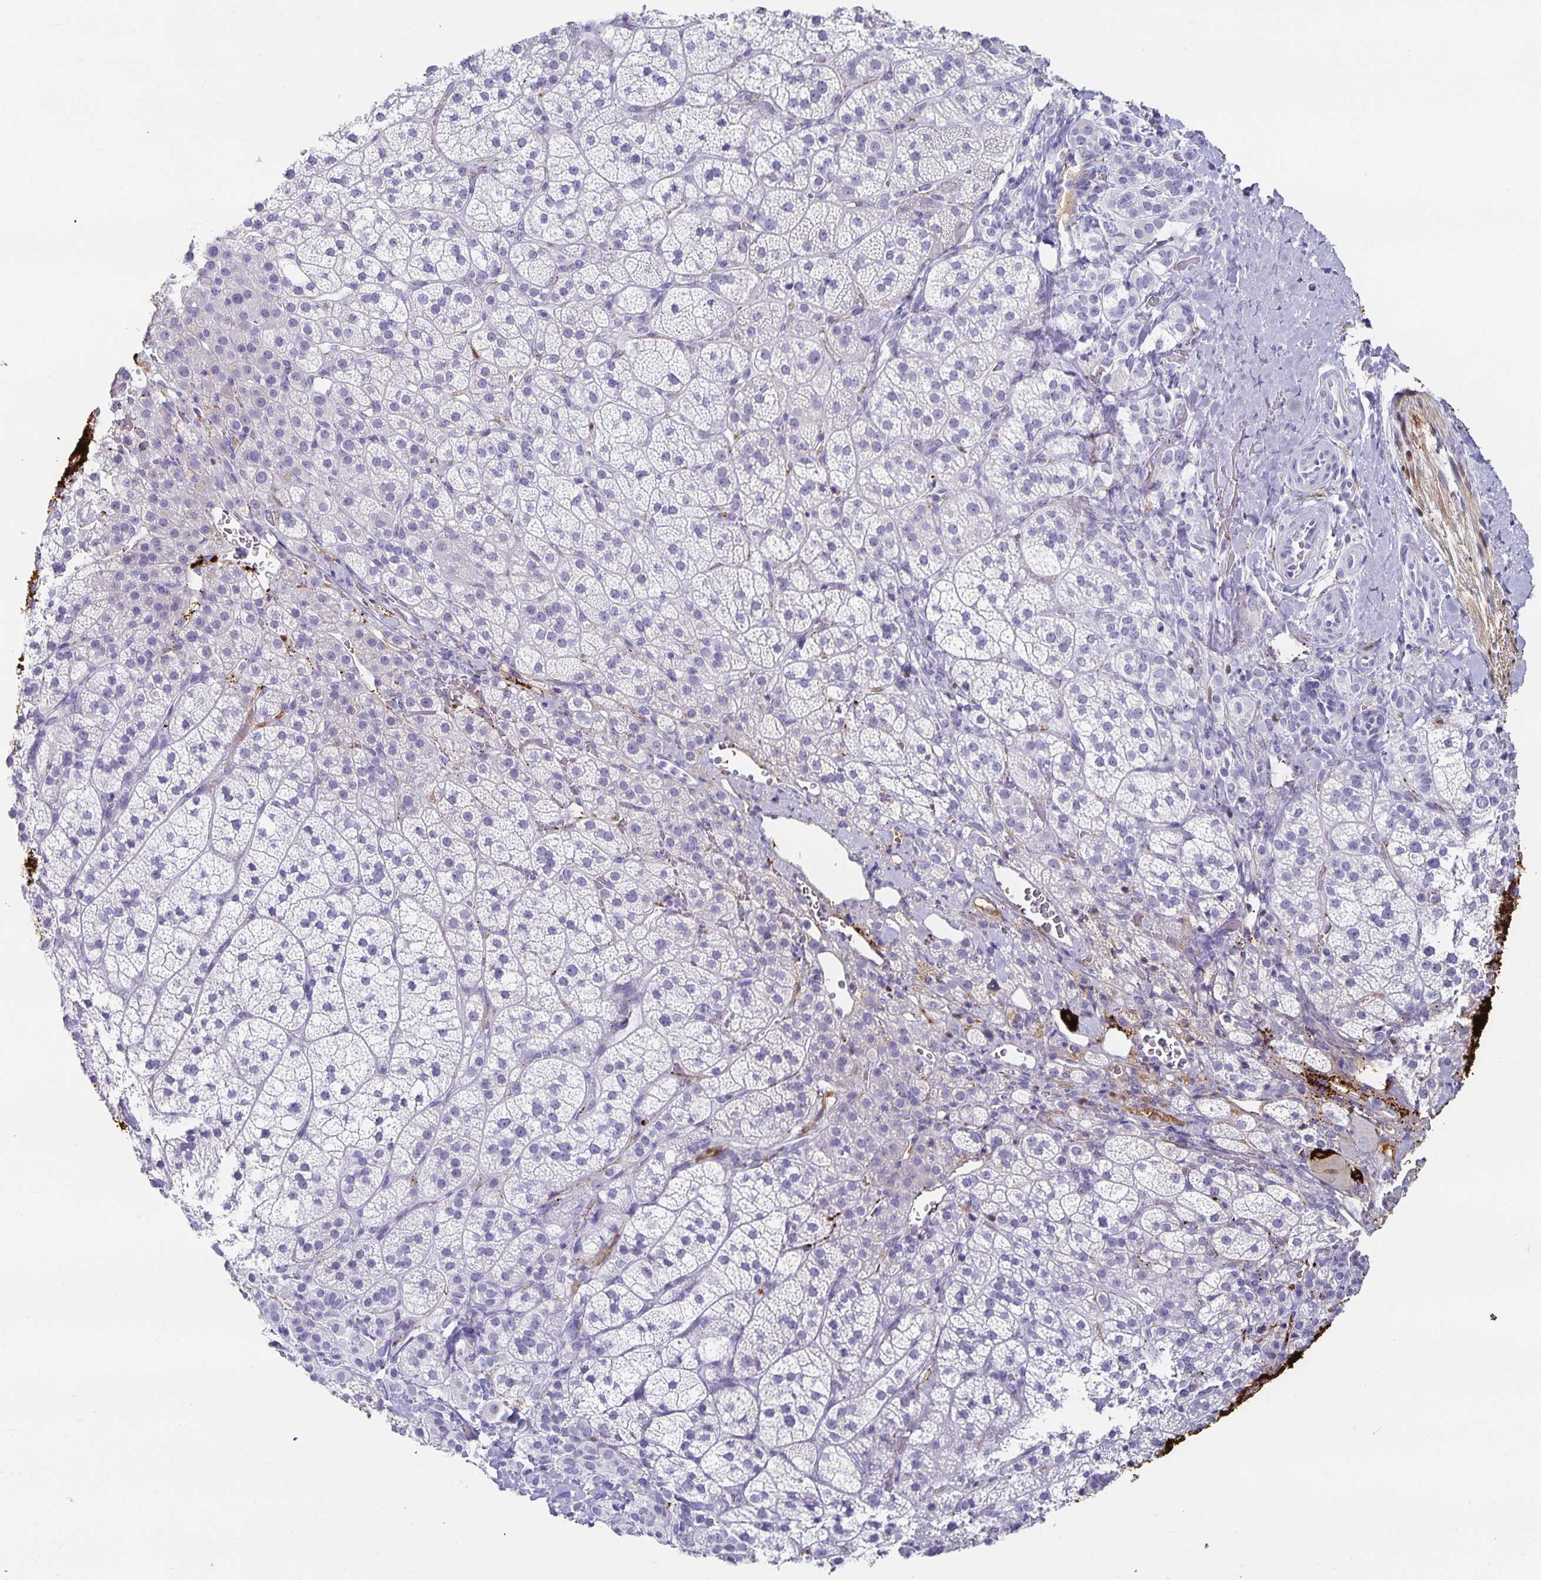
{"staining": {"intensity": "moderate", "quantity": "<25%", "location": "cytoplasmic/membranous"}, "tissue": "adrenal gland", "cell_type": "Glandular cells", "image_type": "normal", "snomed": [{"axis": "morphology", "description": "Normal tissue, NOS"}, {"axis": "topography", "description": "Adrenal gland"}], "caption": "Immunohistochemical staining of normal human adrenal gland shows low levels of moderate cytoplasmic/membranous positivity in approximately <25% of glandular cells.", "gene": "CHGA", "patient": {"sex": "female", "age": 60}}